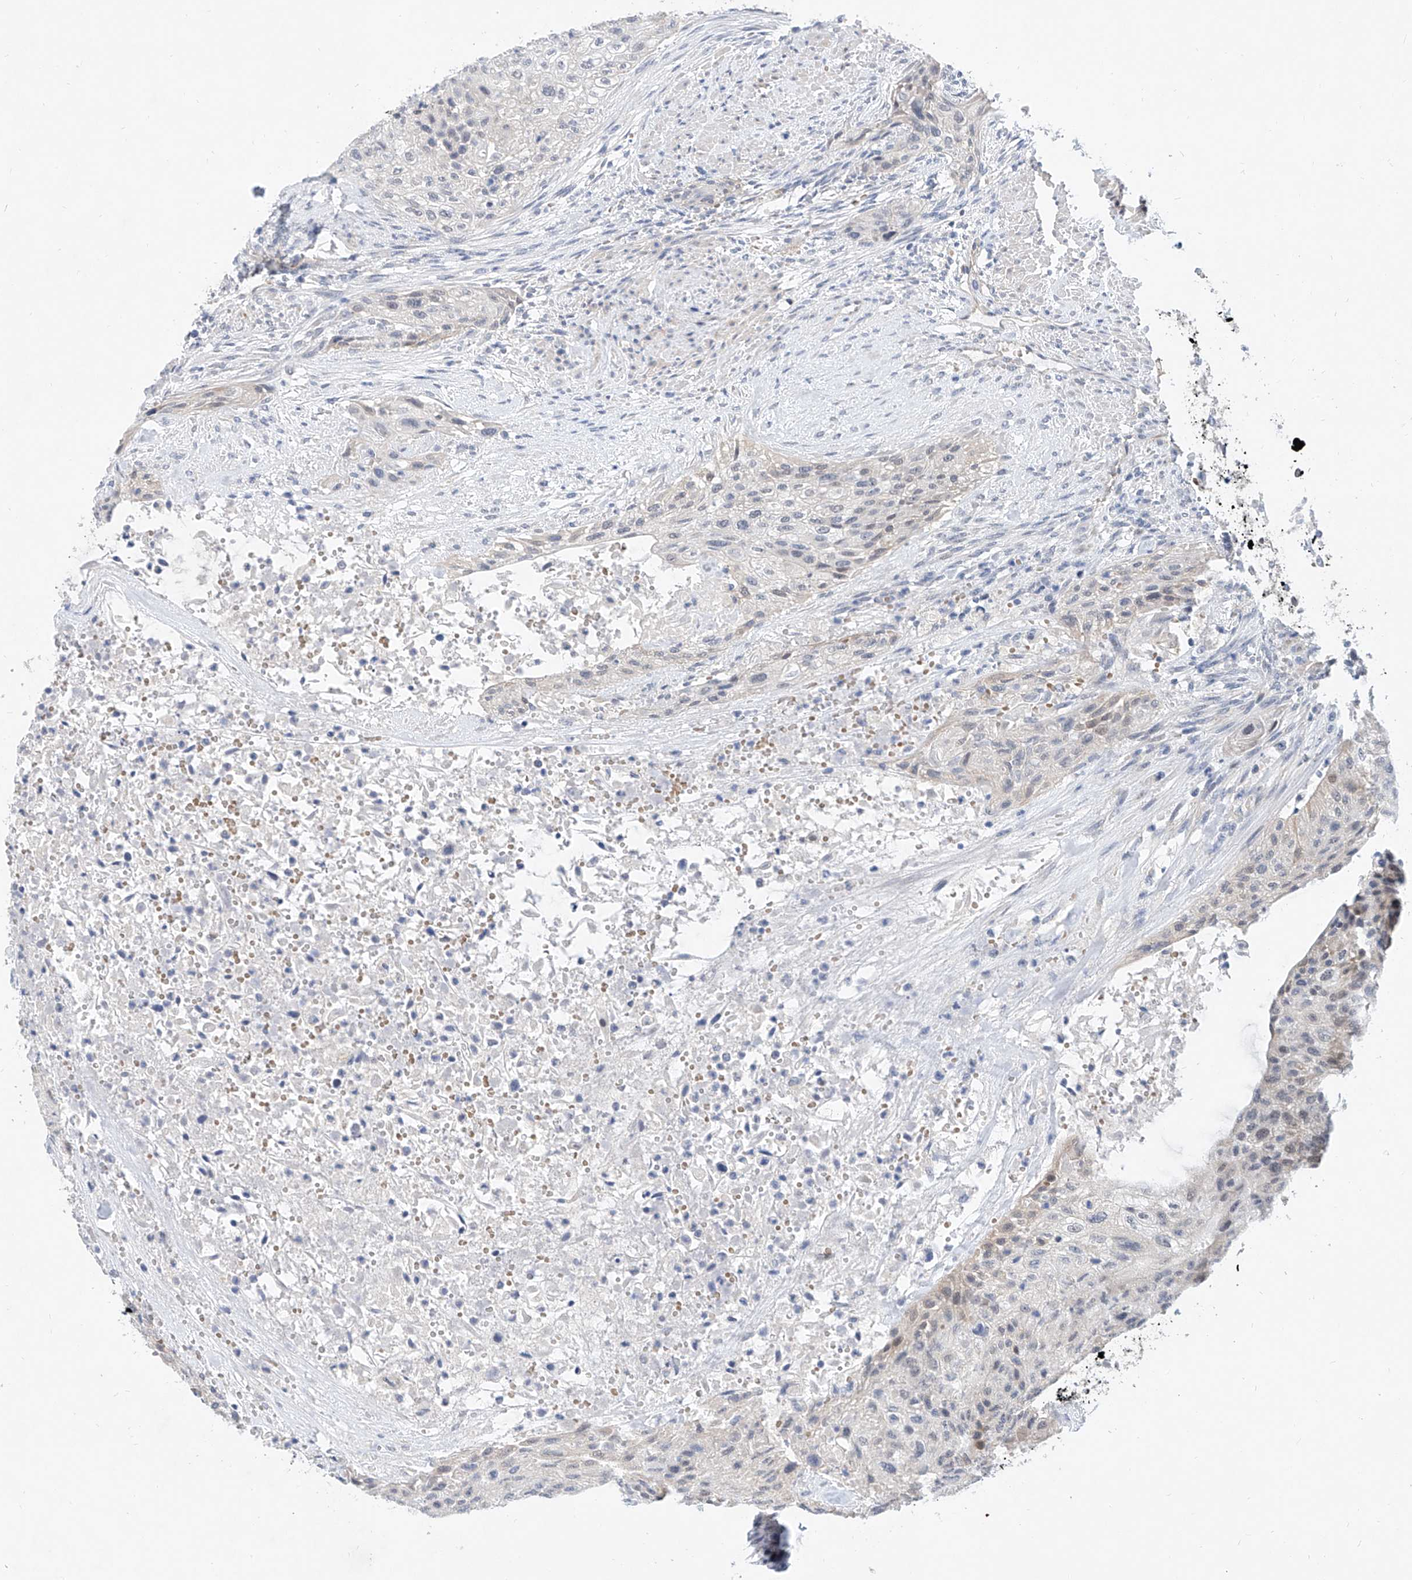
{"staining": {"intensity": "negative", "quantity": "none", "location": "none"}, "tissue": "urothelial cancer", "cell_type": "Tumor cells", "image_type": "cancer", "snomed": [{"axis": "morphology", "description": "Urothelial carcinoma, High grade"}, {"axis": "topography", "description": "Urinary bladder"}], "caption": "Immunohistochemistry histopathology image of neoplastic tissue: human urothelial carcinoma (high-grade) stained with DAB reveals no significant protein expression in tumor cells.", "gene": "BPTF", "patient": {"sex": "male", "age": 35}}